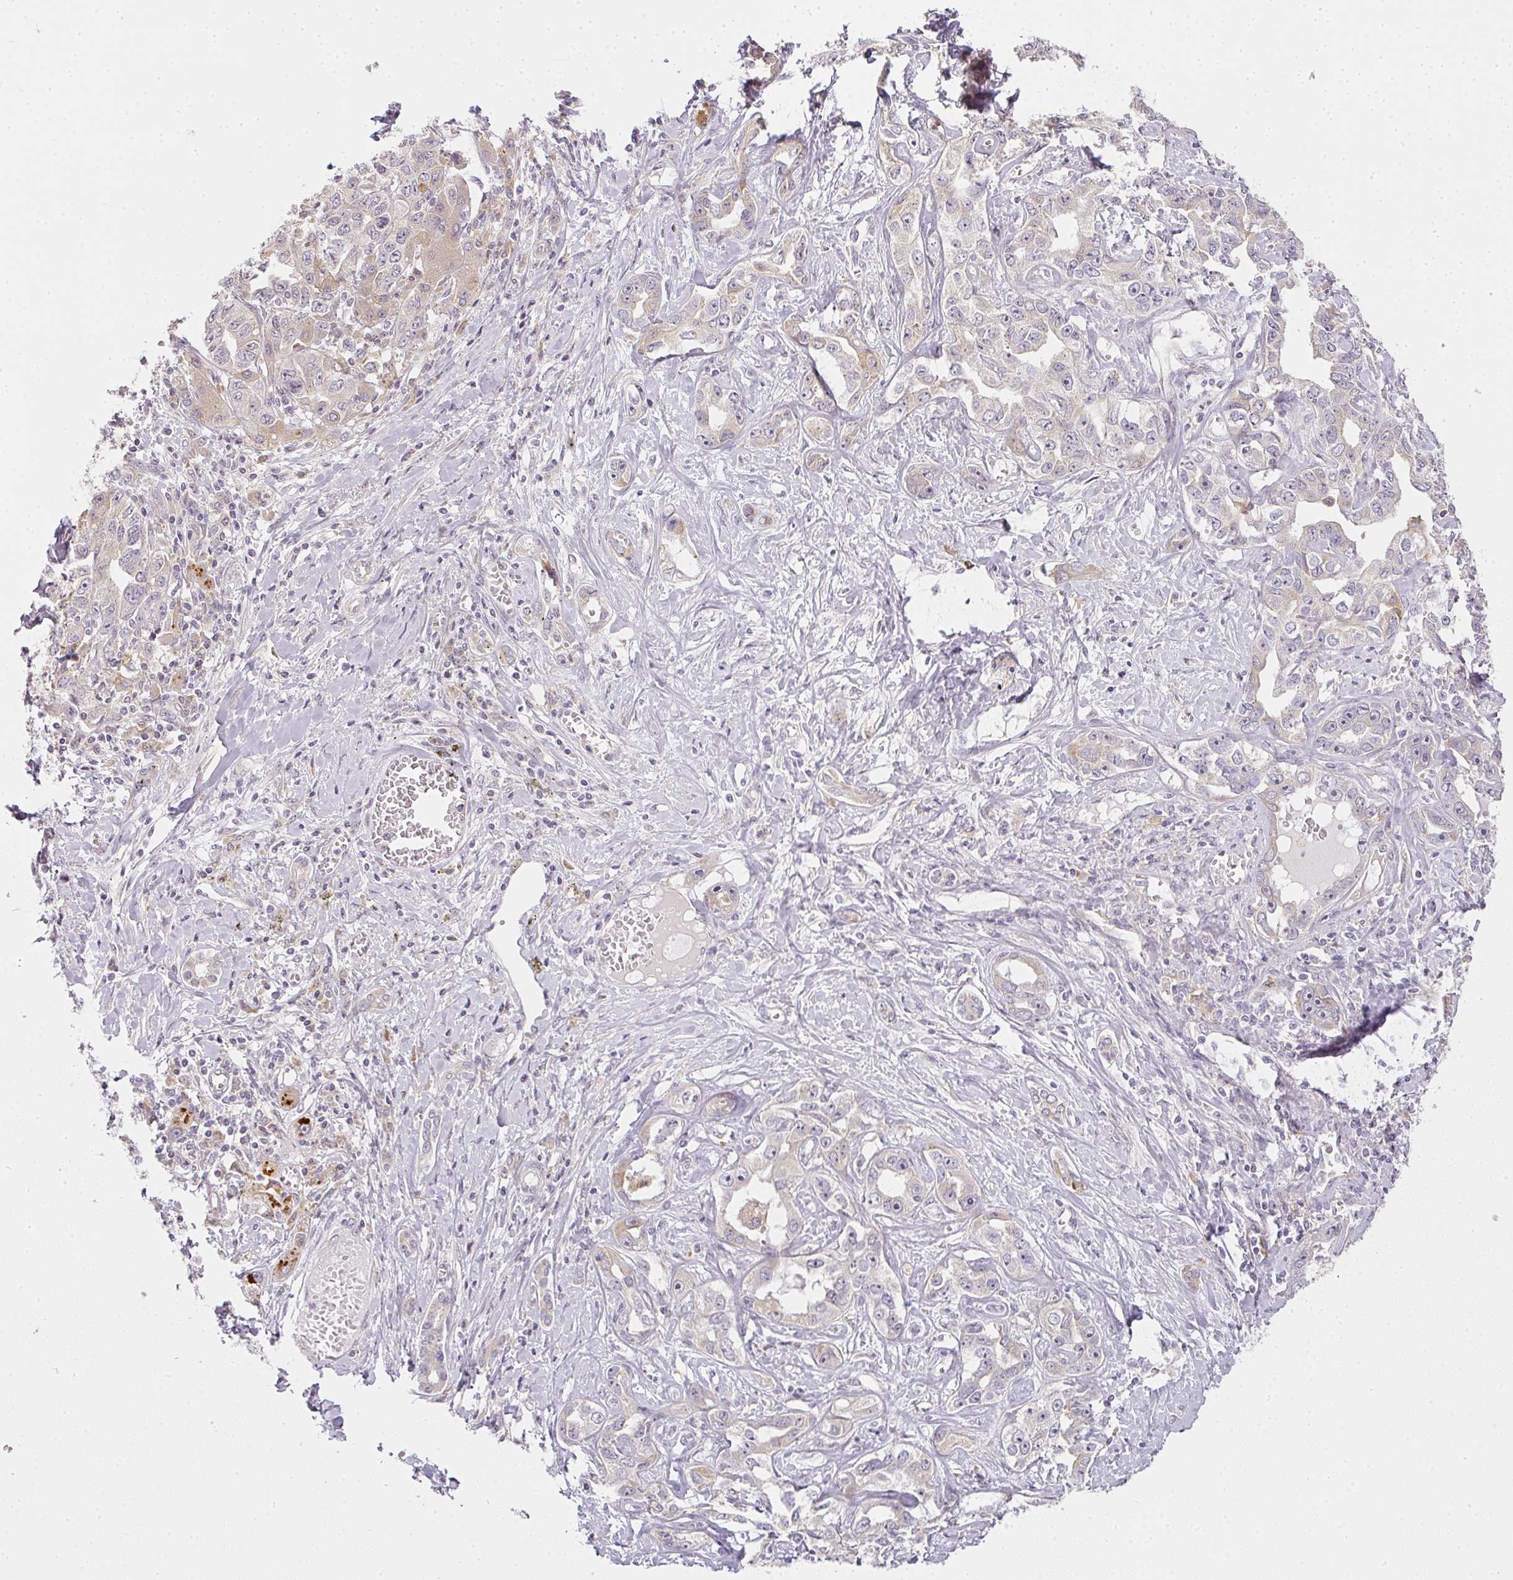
{"staining": {"intensity": "negative", "quantity": "none", "location": "none"}, "tissue": "liver cancer", "cell_type": "Tumor cells", "image_type": "cancer", "snomed": [{"axis": "morphology", "description": "Cholangiocarcinoma"}, {"axis": "topography", "description": "Liver"}], "caption": "A photomicrograph of human liver cholangiocarcinoma is negative for staining in tumor cells.", "gene": "MED19", "patient": {"sex": "male", "age": 59}}